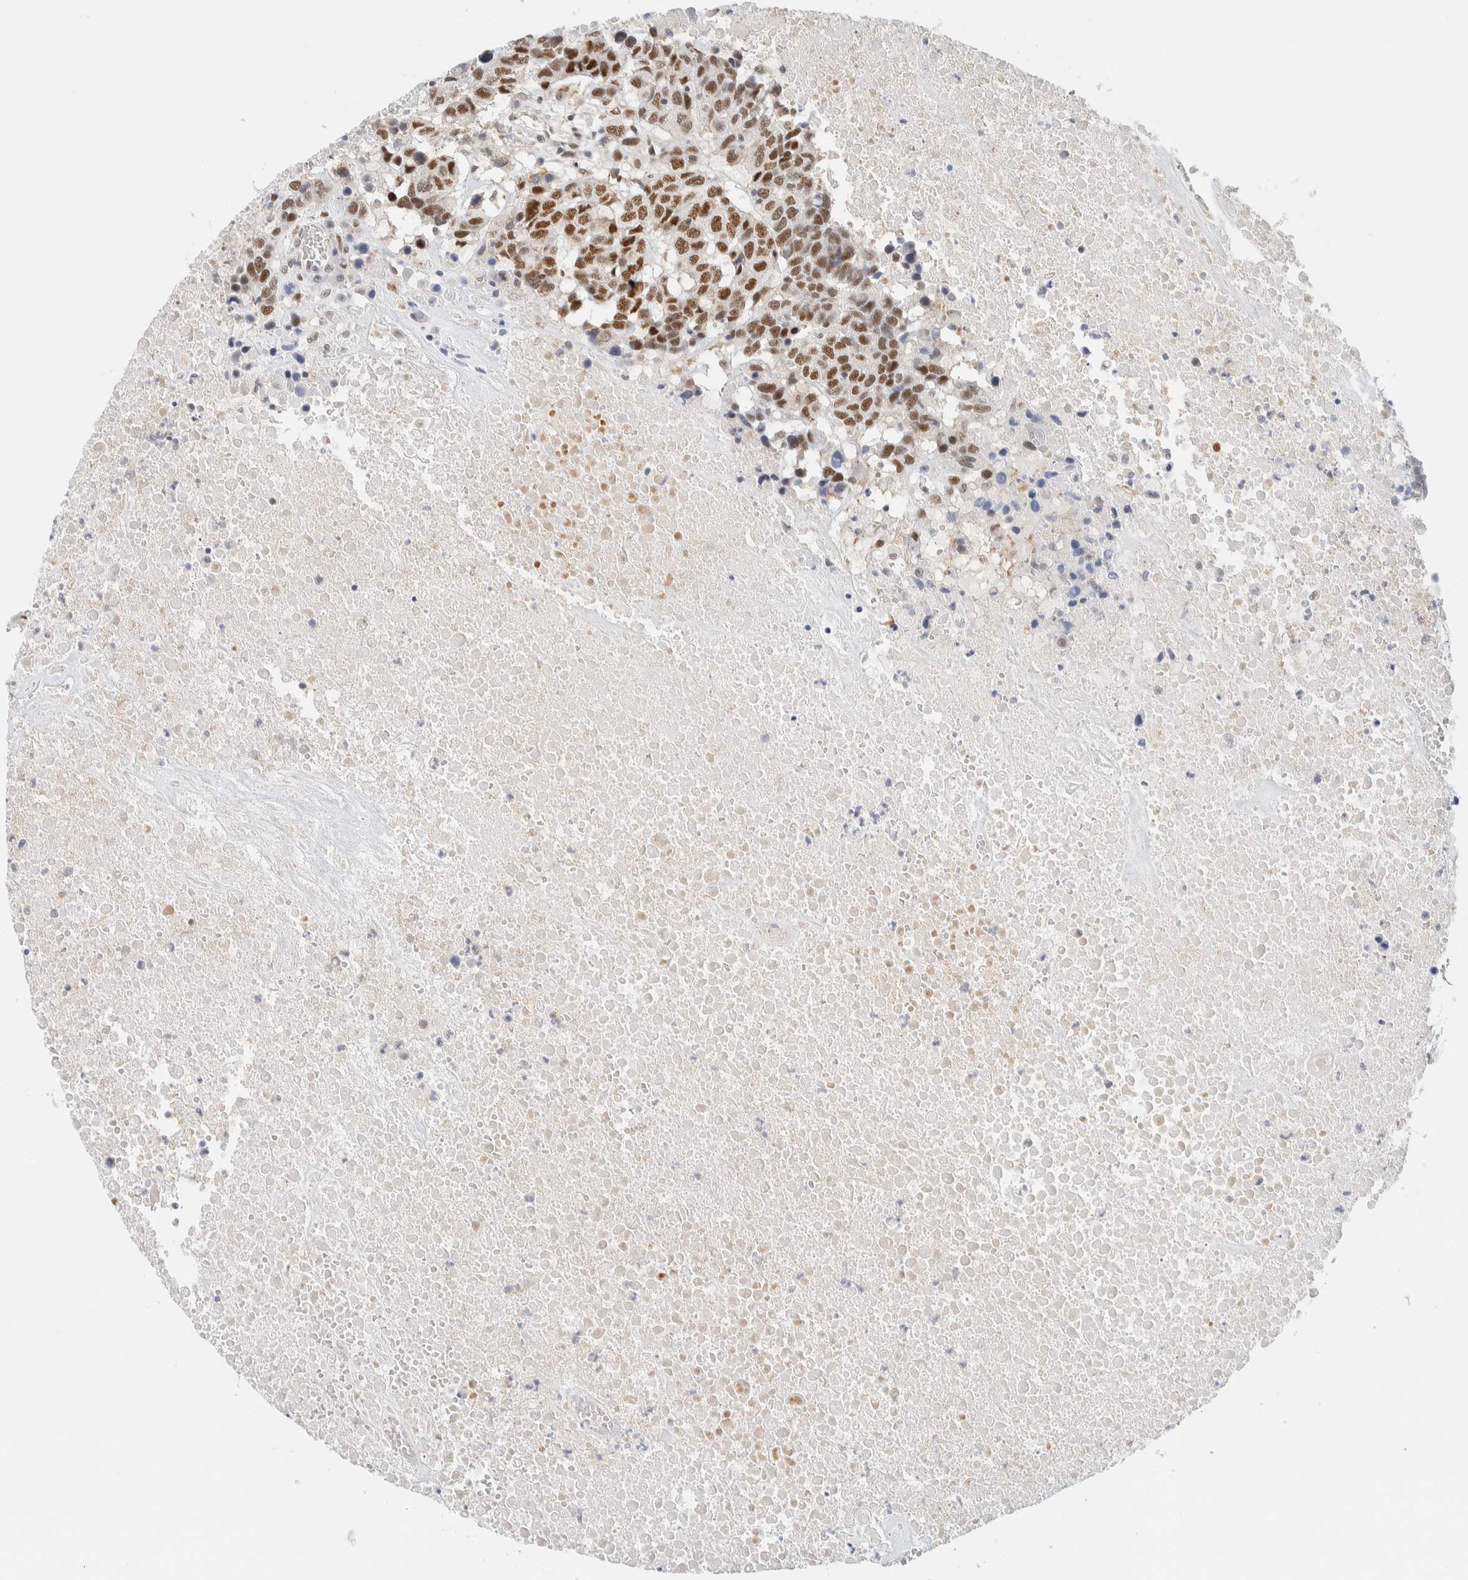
{"staining": {"intensity": "strong", "quantity": ">75%", "location": "nuclear"}, "tissue": "head and neck cancer", "cell_type": "Tumor cells", "image_type": "cancer", "snomed": [{"axis": "morphology", "description": "Squamous cell carcinoma, NOS"}, {"axis": "topography", "description": "Head-Neck"}], "caption": "A photomicrograph showing strong nuclear positivity in approximately >75% of tumor cells in squamous cell carcinoma (head and neck), as visualized by brown immunohistochemical staining.", "gene": "ZNF683", "patient": {"sex": "male", "age": 66}}